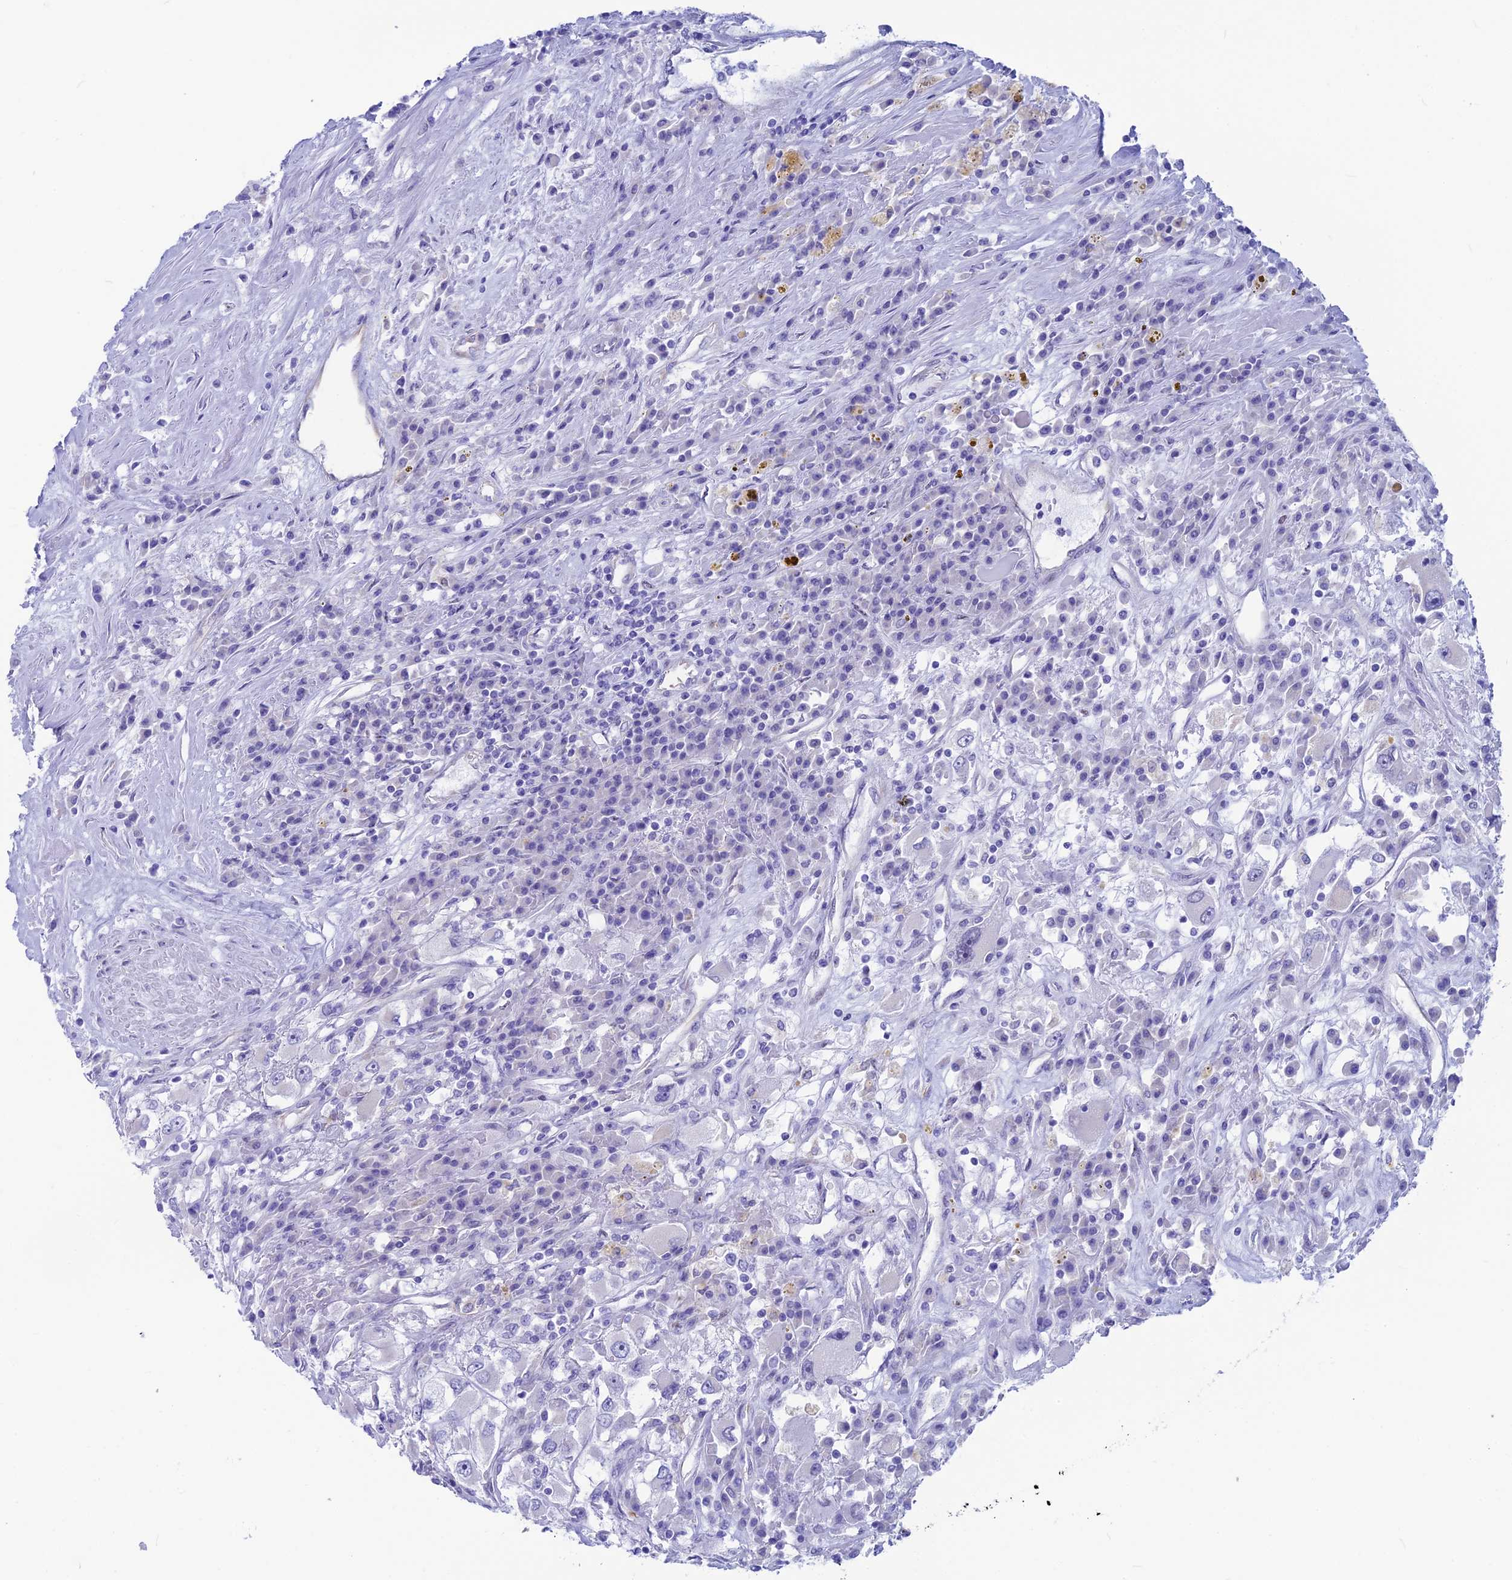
{"staining": {"intensity": "negative", "quantity": "none", "location": "none"}, "tissue": "renal cancer", "cell_type": "Tumor cells", "image_type": "cancer", "snomed": [{"axis": "morphology", "description": "Adenocarcinoma, NOS"}, {"axis": "topography", "description": "Kidney"}], "caption": "IHC of renal cancer (adenocarcinoma) reveals no expression in tumor cells.", "gene": "GNGT2", "patient": {"sex": "female", "age": 52}}